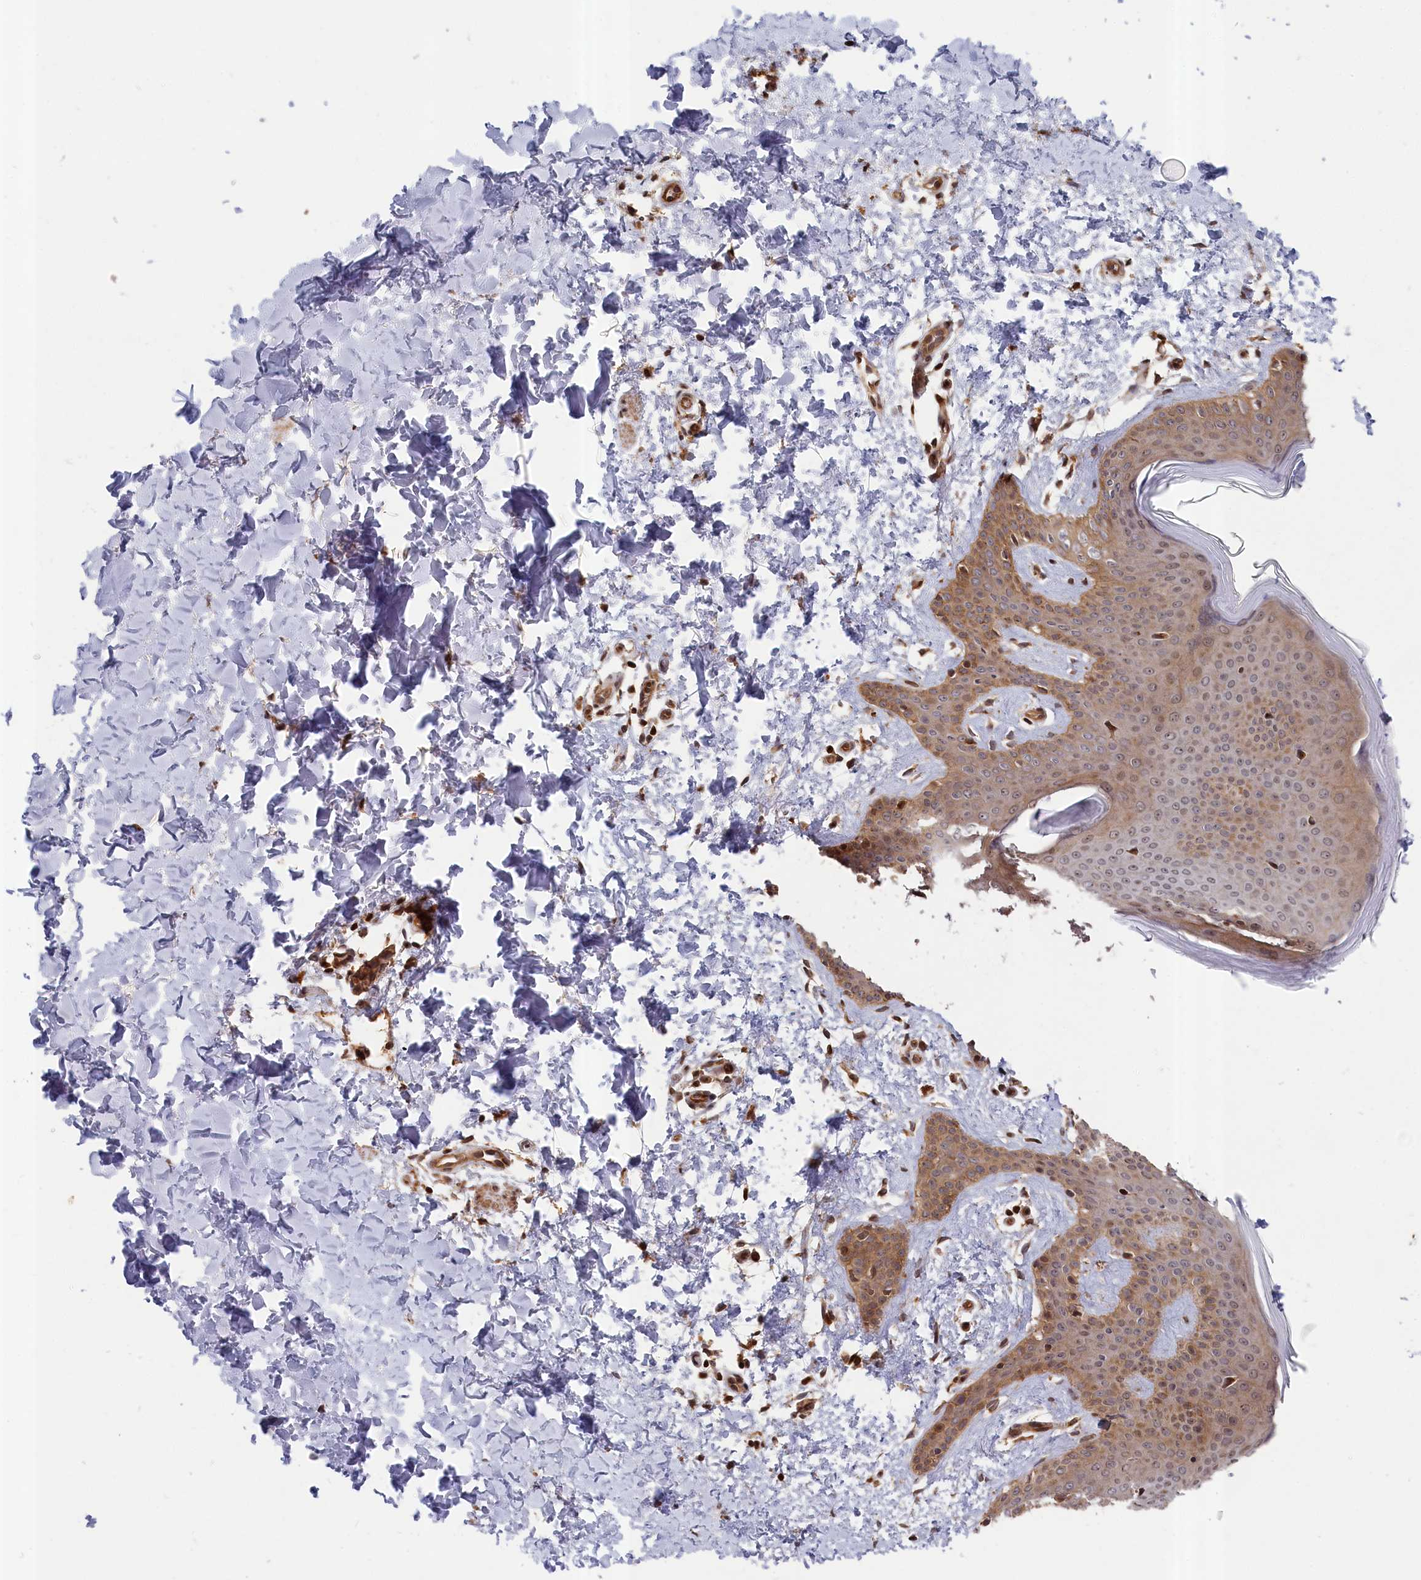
{"staining": {"intensity": "moderate", "quantity": ">75%", "location": "cytoplasmic/membranous"}, "tissue": "skin", "cell_type": "Fibroblasts", "image_type": "normal", "snomed": [{"axis": "morphology", "description": "Normal tissue, NOS"}, {"axis": "topography", "description": "Skin"}], "caption": "Skin stained with immunohistochemistry (IHC) demonstrates moderate cytoplasmic/membranous staining in about >75% of fibroblasts. (DAB = brown stain, brightfield microscopy at high magnification).", "gene": "CEP44", "patient": {"sex": "male", "age": 36}}